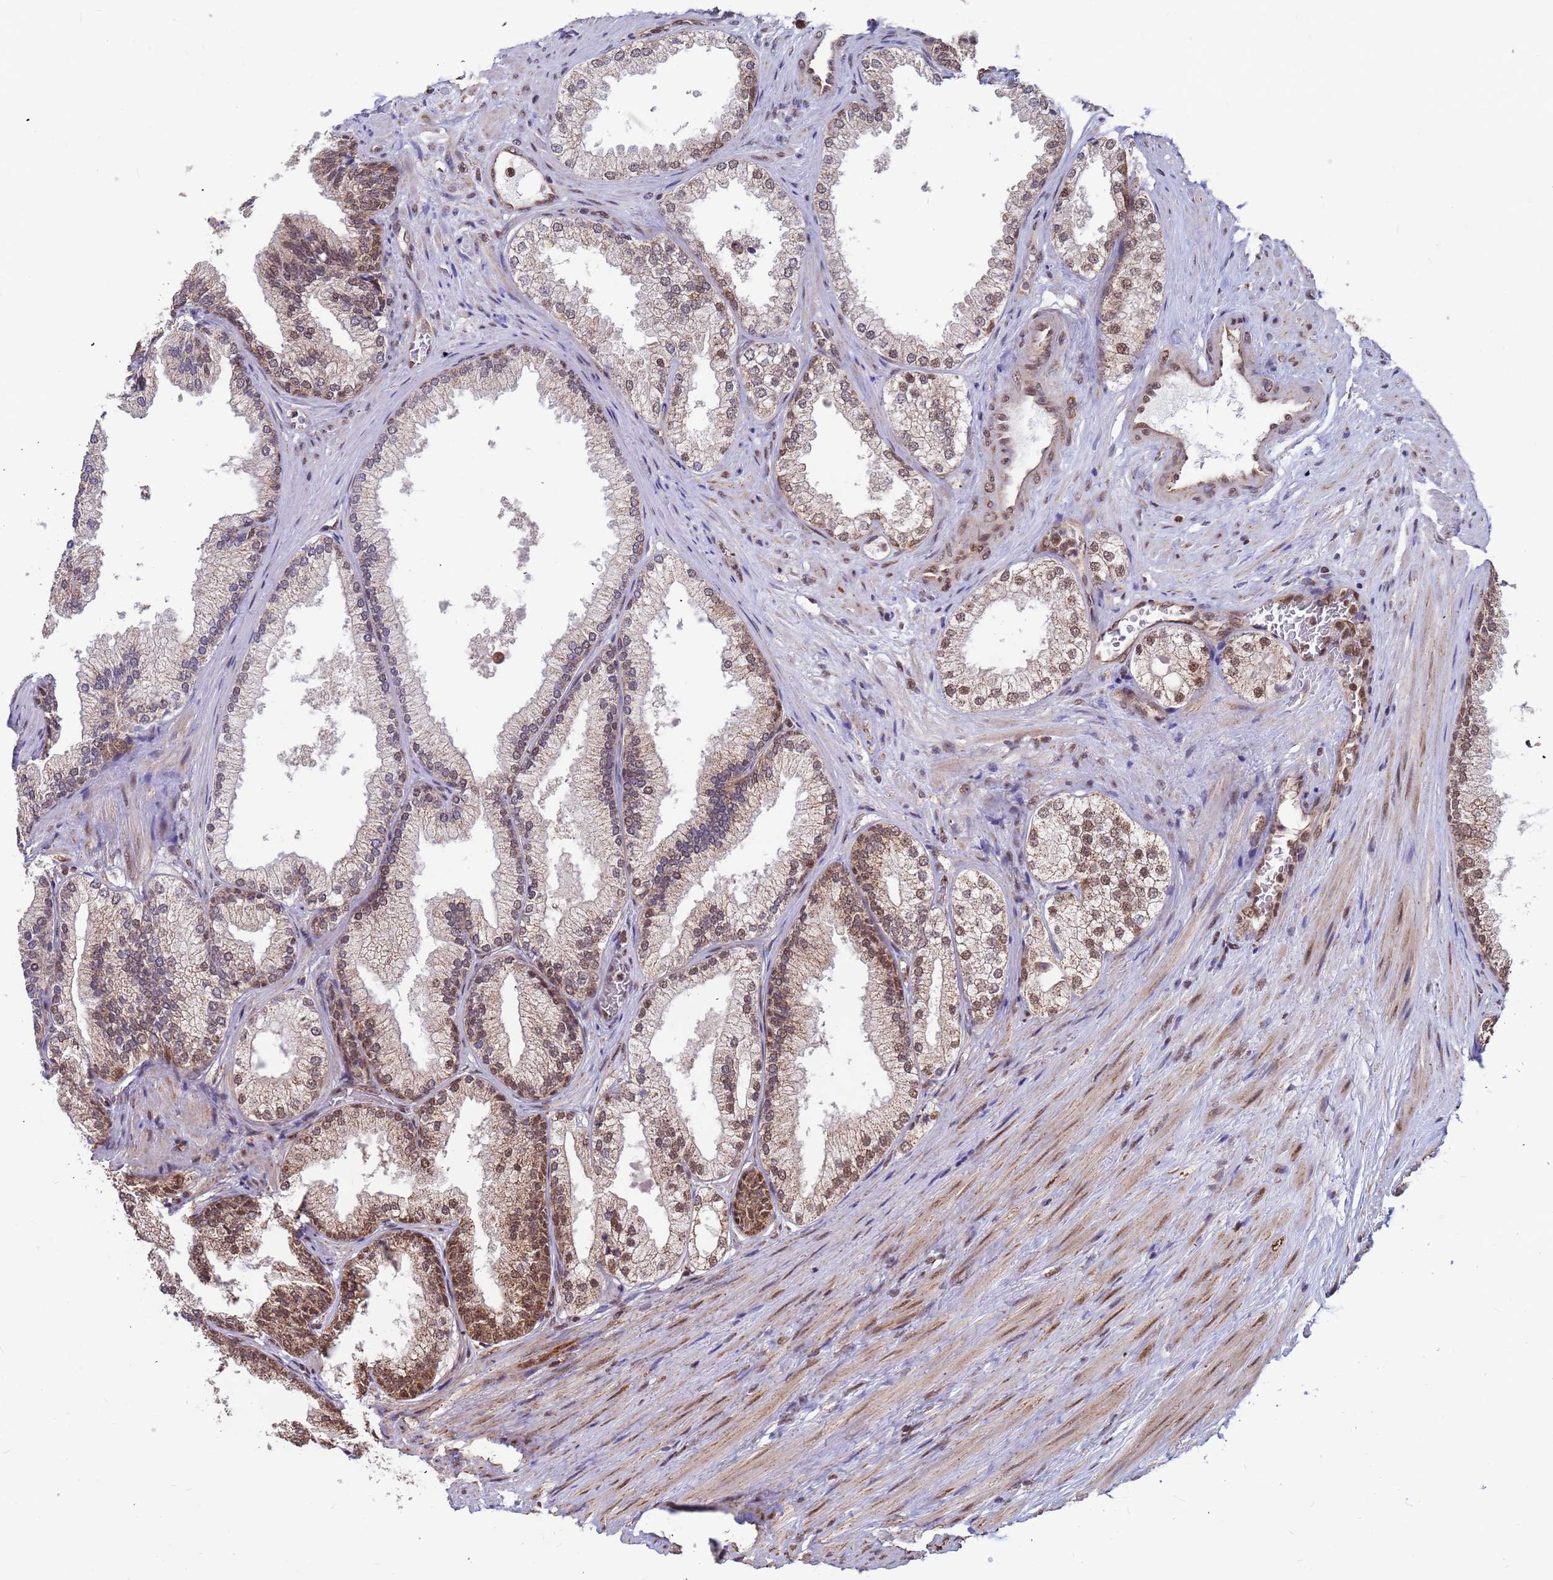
{"staining": {"intensity": "moderate", "quantity": "25%-75%", "location": "cytoplasmic/membranous,nuclear"}, "tissue": "prostate", "cell_type": "Glandular cells", "image_type": "normal", "snomed": [{"axis": "morphology", "description": "Normal tissue, NOS"}, {"axis": "topography", "description": "Prostate"}], "caption": "Prostate stained with IHC shows moderate cytoplasmic/membranous,nuclear expression in about 25%-75% of glandular cells.", "gene": "DENND2B", "patient": {"sex": "male", "age": 76}}